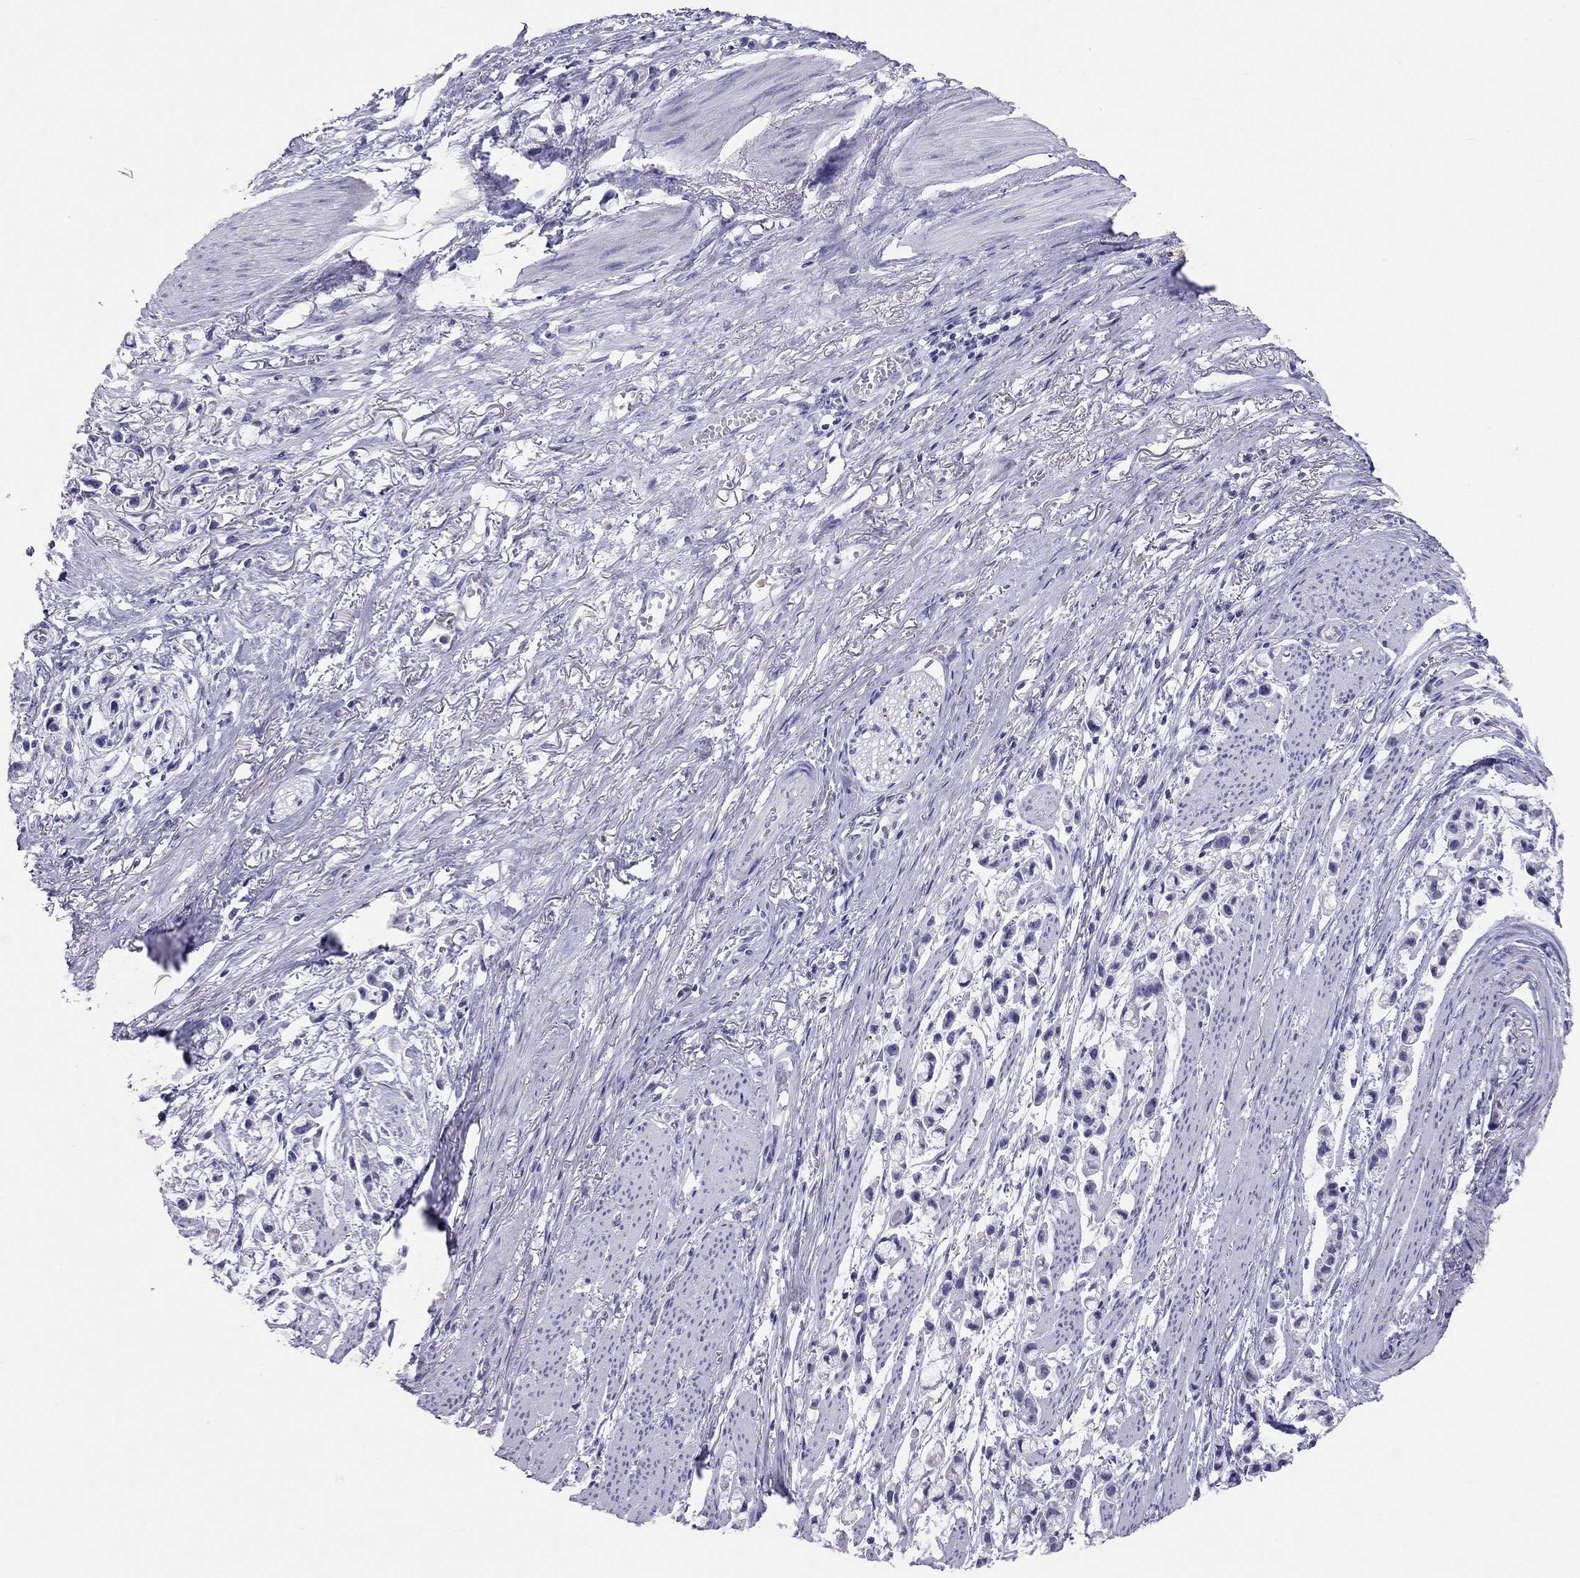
{"staining": {"intensity": "negative", "quantity": "none", "location": "none"}, "tissue": "stomach cancer", "cell_type": "Tumor cells", "image_type": "cancer", "snomed": [{"axis": "morphology", "description": "Adenocarcinoma, NOS"}, {"axis": "topography", "description": "Stomach"}], "caption": "This photomicrograph is of adenocarcinoma (stomach) stained with IHC to label a protein in brown with the nuclei are counter-stained blue. There is no positivity in tumor cells.", "gene": "CALHM1", "patient": {"sex": "female", "age": 81}}